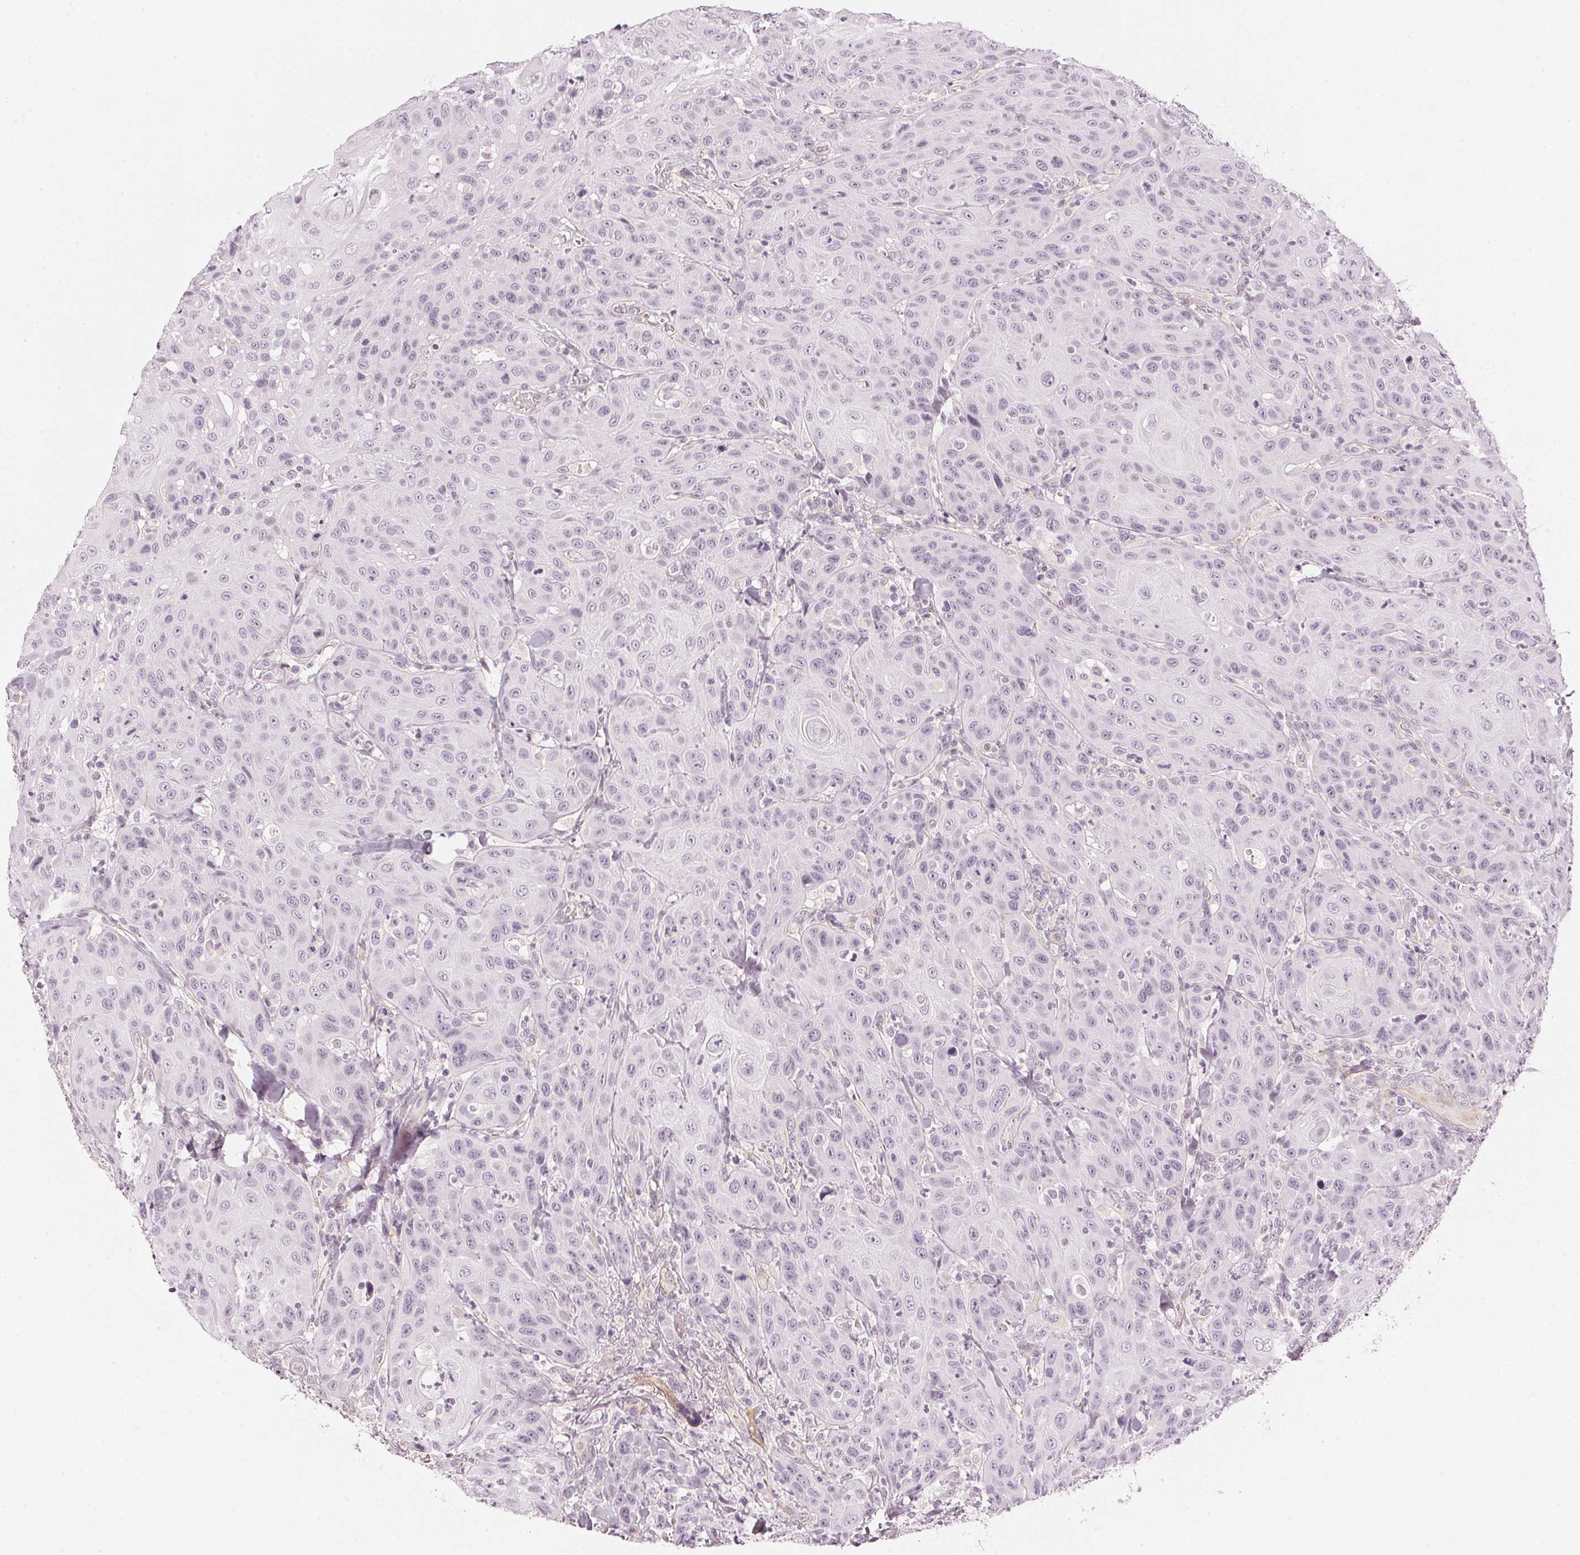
{"staining": {"intensity": "negative", "quantity": "none", "location": "none"}, "tissue": "head and neck cancer", "cell_type": "Tumor cells", "image_type": "cancer", "snomed": [{"axis": "morphology", "description": "Normal tissue, NOS"}, {"axis": "morphology", "description": "Squamous cell carcinoma, NOS"}, {"axis": "topography", "description": "Oral tissue"}, {"axis": "topography", "description": "Tounge, NOS"}, {"axis": "topography", "description": "Head-Neck"}], "caption": "Micrograph shows no protein staining in tumor cells of squamous cell carcinoma (head and neck) tissue.", "gene": "APLP1", "patient": {"sex": "male", "age": 62}}